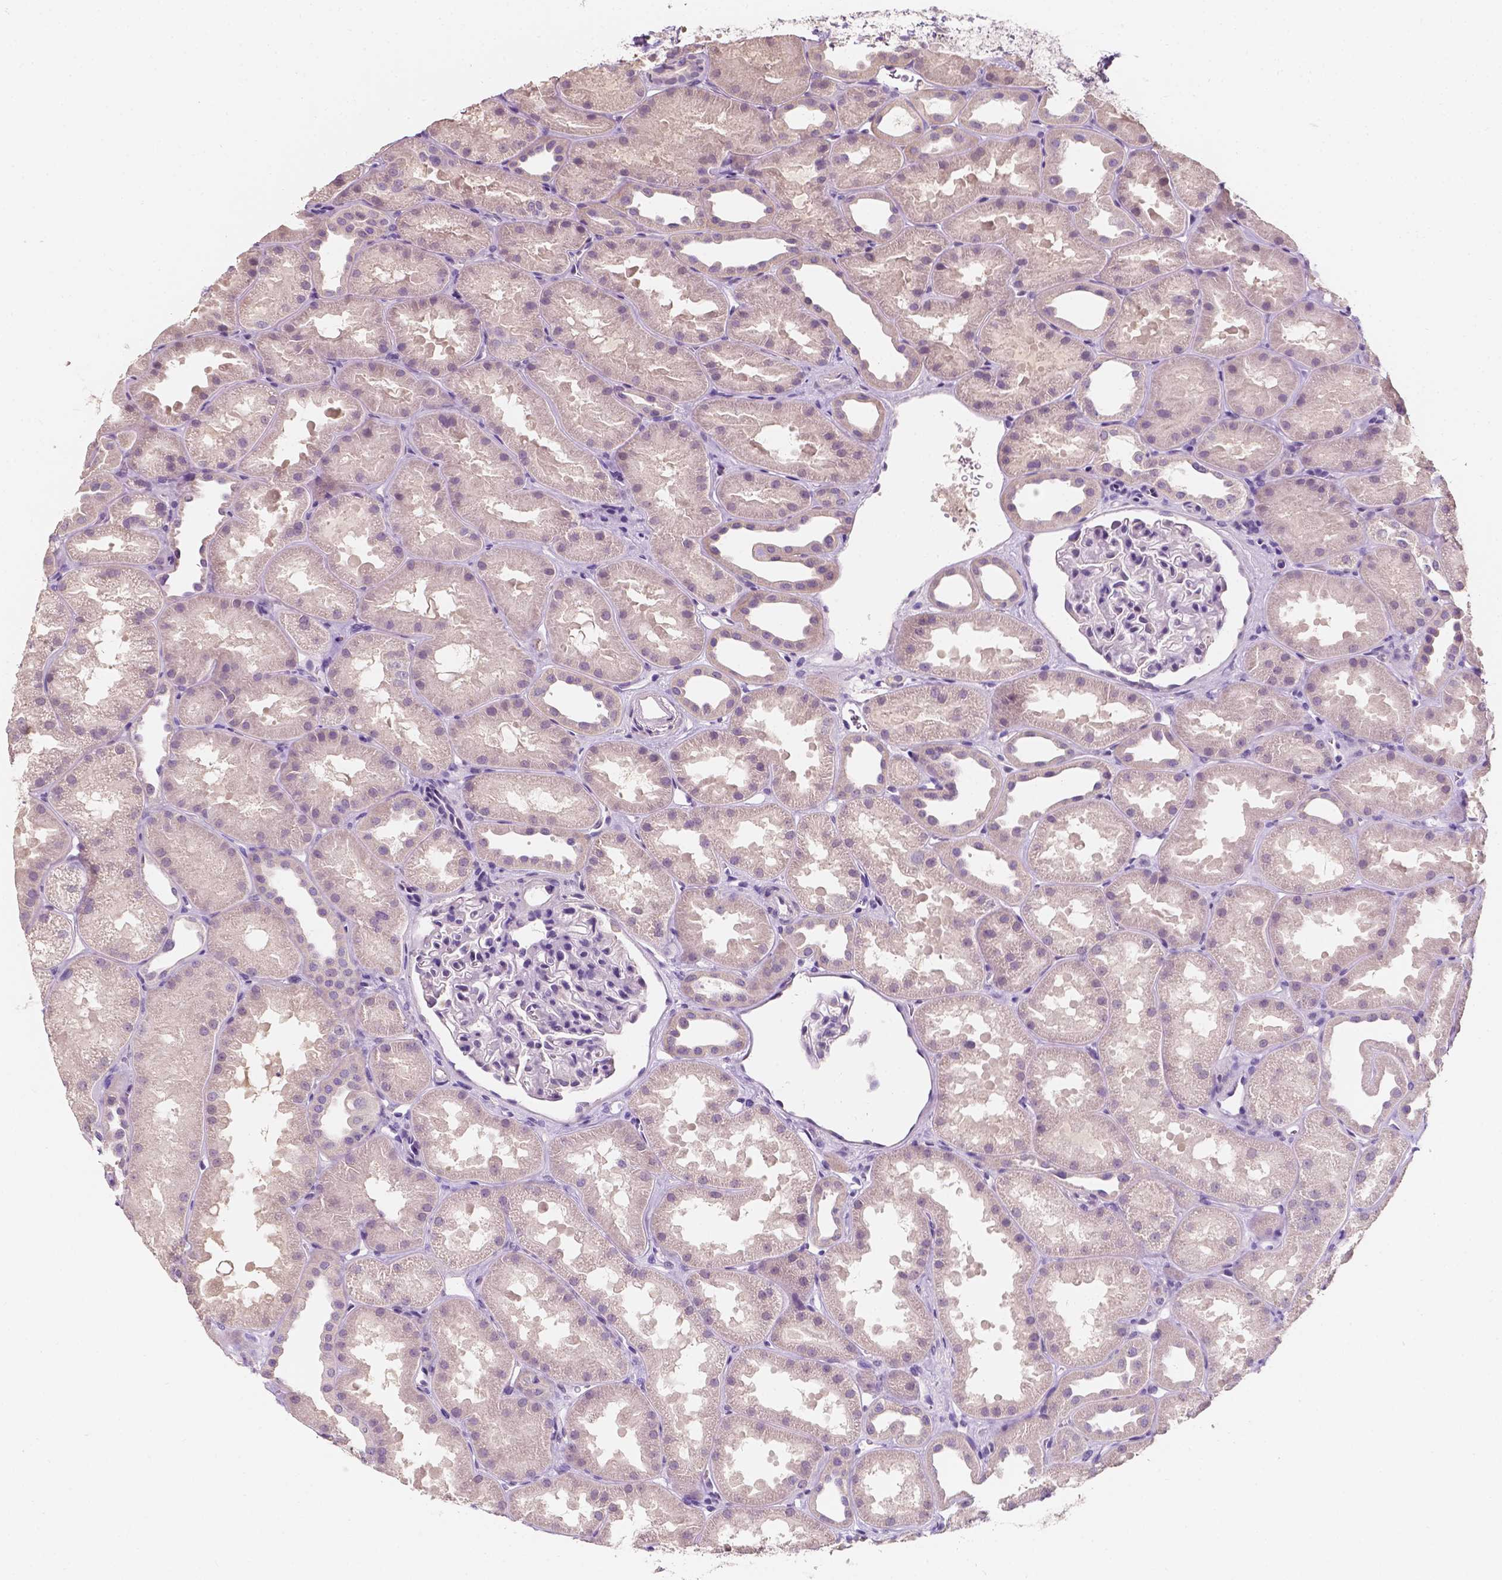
{"staining": {"intensity": "negative", "quantity": "none", "location": "none"}, "tissue": "kidney", "cell_type": "Cells in glomeruli", "image_type": "normal", "snomed": [{"axis": "morphology", "description": "Normal tissue, NOS"}, {"axis": "topography", "description": "Kidney"}], "caption": "An IHC micrograph of normal kidney is shown. There is no staining in cells in glomeruli of kidney.", "gene": "TAL1", "patient": {"sex": "male", "age": 61}}